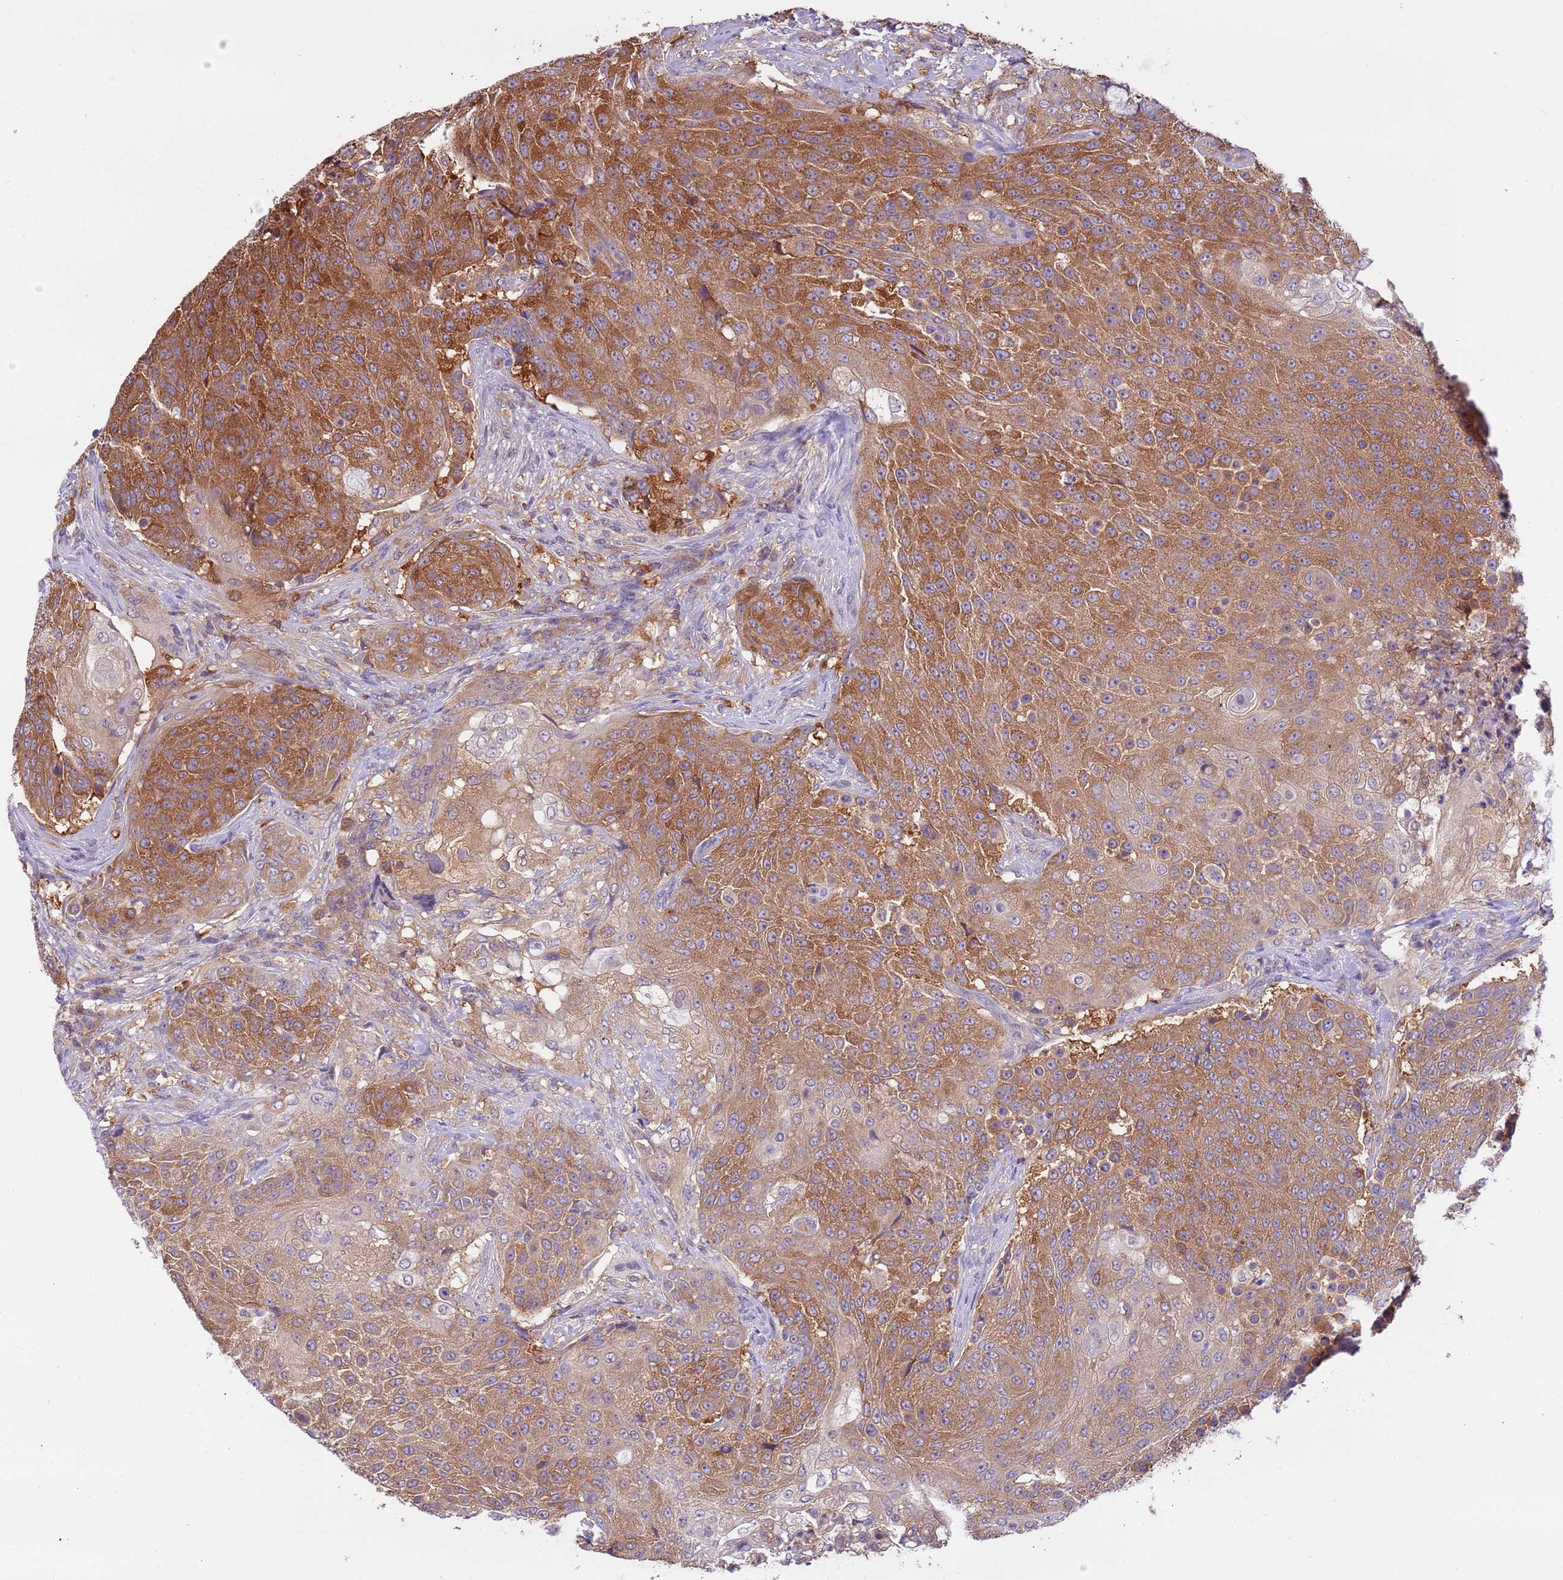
{"staining": {"intensity": "strong", "quantity": "25%-75%", "location": "cytoplasmic/membranous"}, "tissue": "urothelial cancer", "cell_type": "Tumor cells", "image_type": "cancer", "snomed": [{"axis": "morphology", "description": "Urothelial carcinoma, High grade"}, {"axis": "topography", "description": "Urinary bladder"}], "caption": "This photomicrograph displays urothelial cancer stained with IHC to label a protein in brown. The cytoplasmic/membranous of tumor cells show strong positivity for the protein. Nuclei are counter-stained blue.", "gene": "STIP1", "patient": {"sex": "female", "age": 63}}